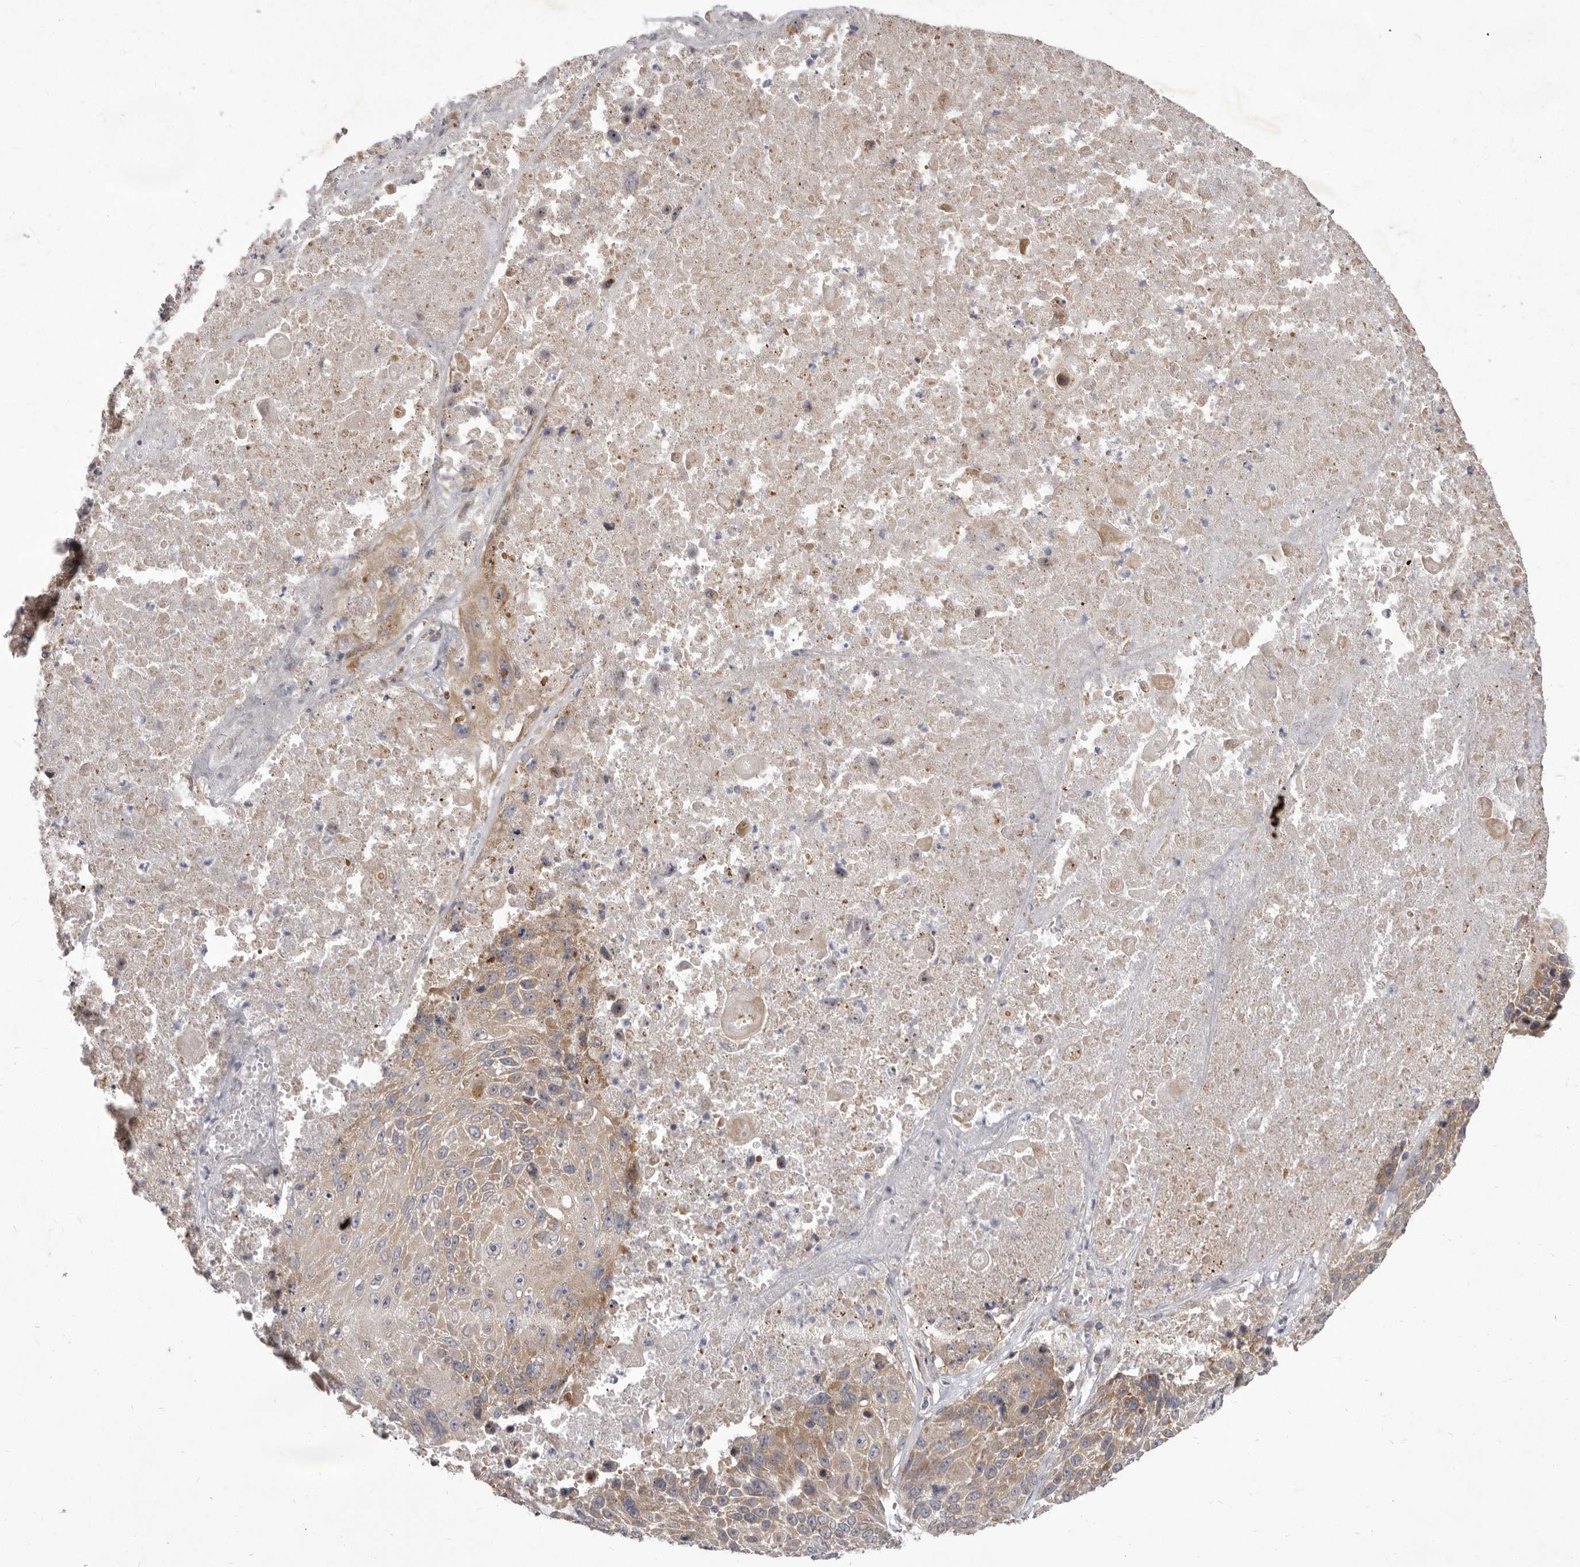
{"staining": {"intensity": "moderate", "quantity": ">75%", "location": "cytoplasmic/membranous"}, "tissue": "lung cancer", "cell_type": "Tumor cells", "image_type": "cancer", "snomed": [{"axis": "morphology", "description": "Squamous cell carcinoma, NOS"}, {"axis": "topography", "description": "Lung"}], "caption": "Moderate cytoplasmic/membranous staining is identified in approximately >75% of tumor cells in lung squamous cell carcinoma.", "gene": "TBC1D8B", "patient": {"sex": "male", "age": 61}}